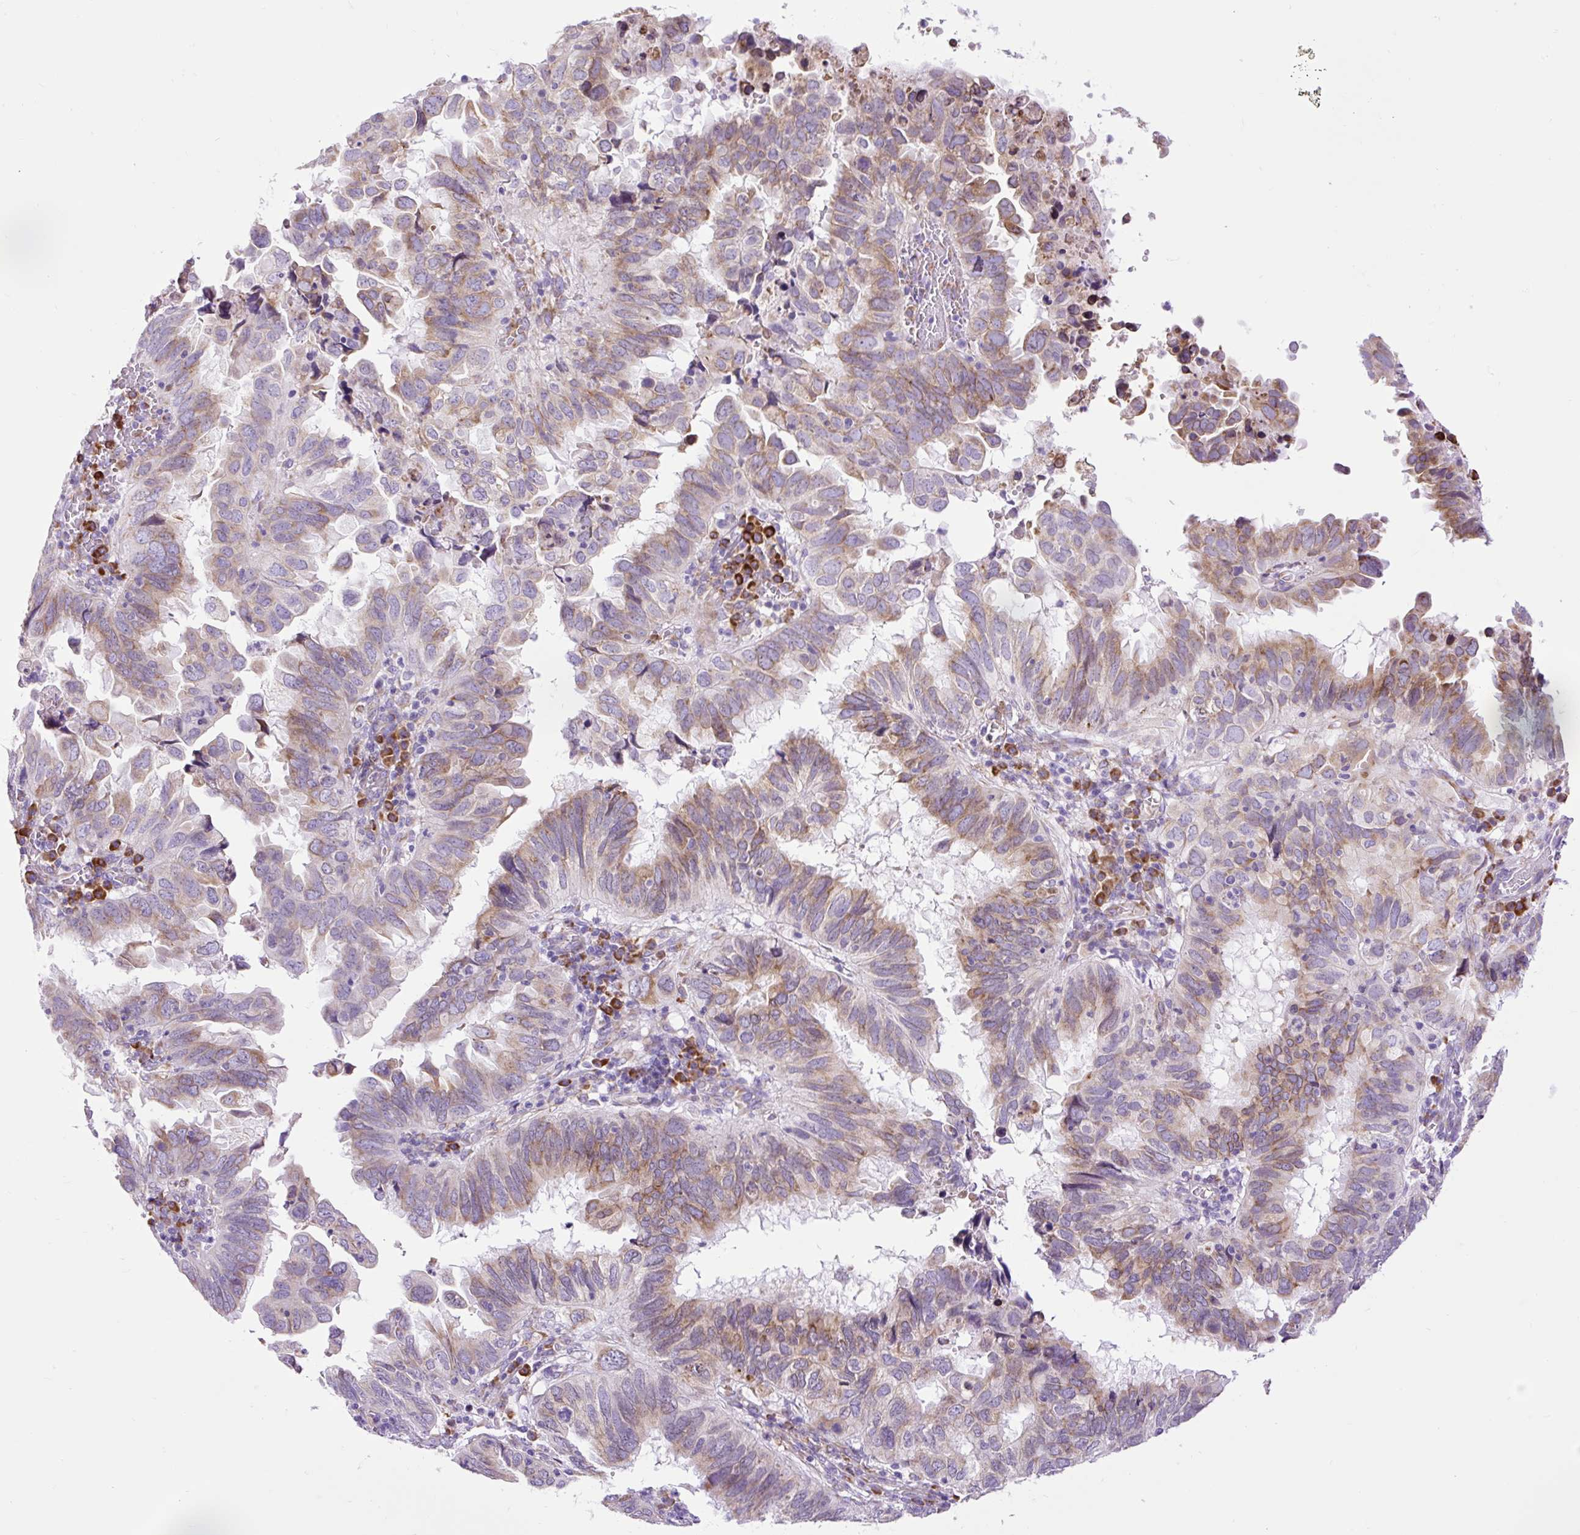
{"staining": {"intensity": "moderate", "quantity": ">75%", "location": "cytoplasmic/membranous"}, "tissue": "endometrial cancer", "cell_type": "Tumor cells", "image_type": "cancer", "snomed": [{"axis": "morphology", "description": "Adenocarcinoma, NOS"}, {"axis": "topography", "description": "Uterus"}], "caption": "IHC image of human endometrial adenocarcinoma stained for a protein (brown), which exhibits medium levels of moderate cytoplasmic/membranous staining in approximately >75% of tumor cells.", "gene": "DDOST", "patient": {"sex": "female", "age": 77}}